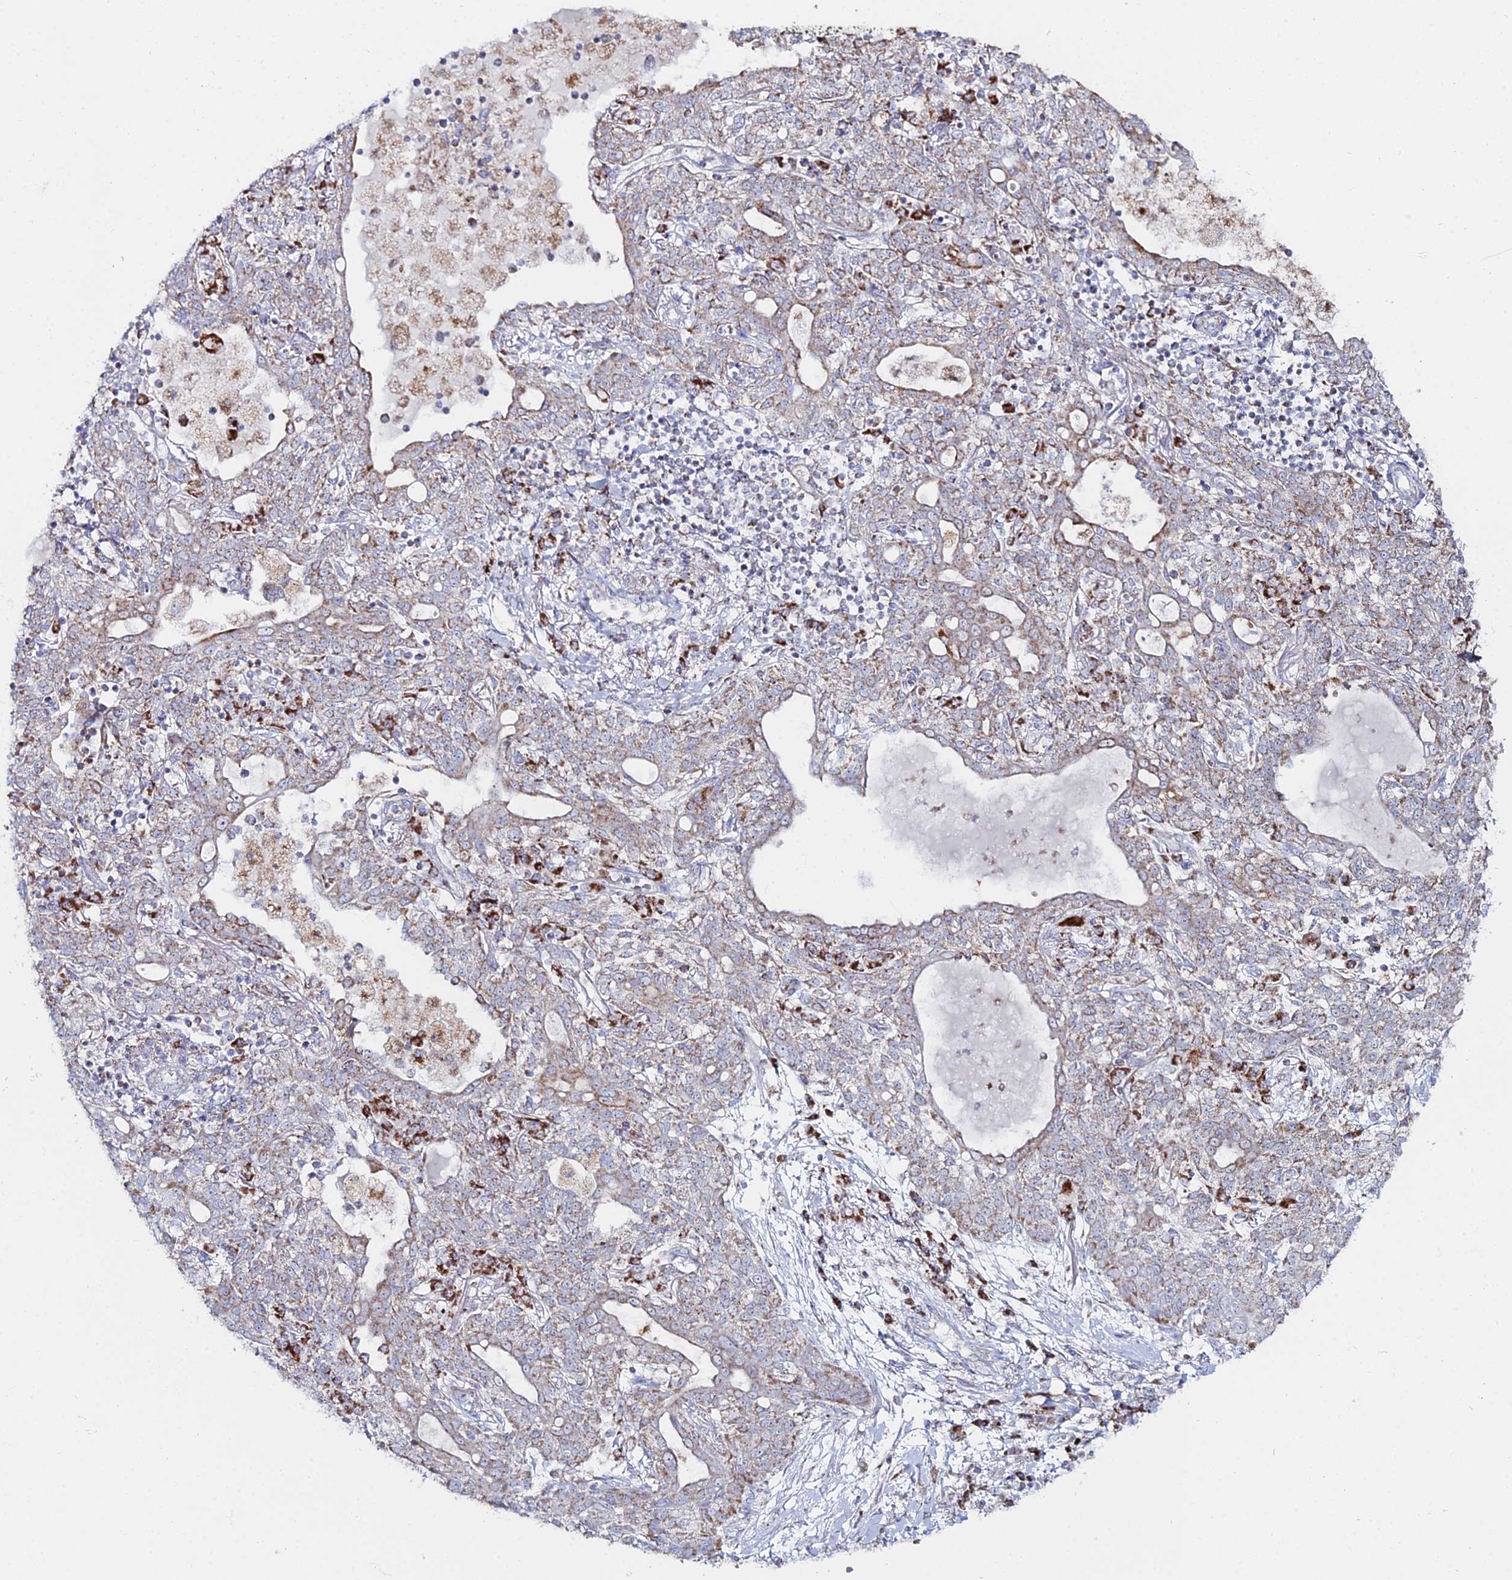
{"staining": {"intensity": "weak", "quantity": "25%-75%", "location": "cytoplasmic/membranous"}, "tissue": "lung cancer", "cell_type": "Tumor cells", "image_type": "cancer", "snomed": [{"axis": "morphology", "description": "Squamous cell carcinoma, NOS"}, {"axis": "topography", "description": "Lung"}], "caption": "Human lung cancer stained for a protein (brown) exhibits weak cytoplasmic/membranous positive staining in approximately 25%-75% of tumor cells.", "gene": "MPC1", "patient": {"sex": "female", "age": 70}}